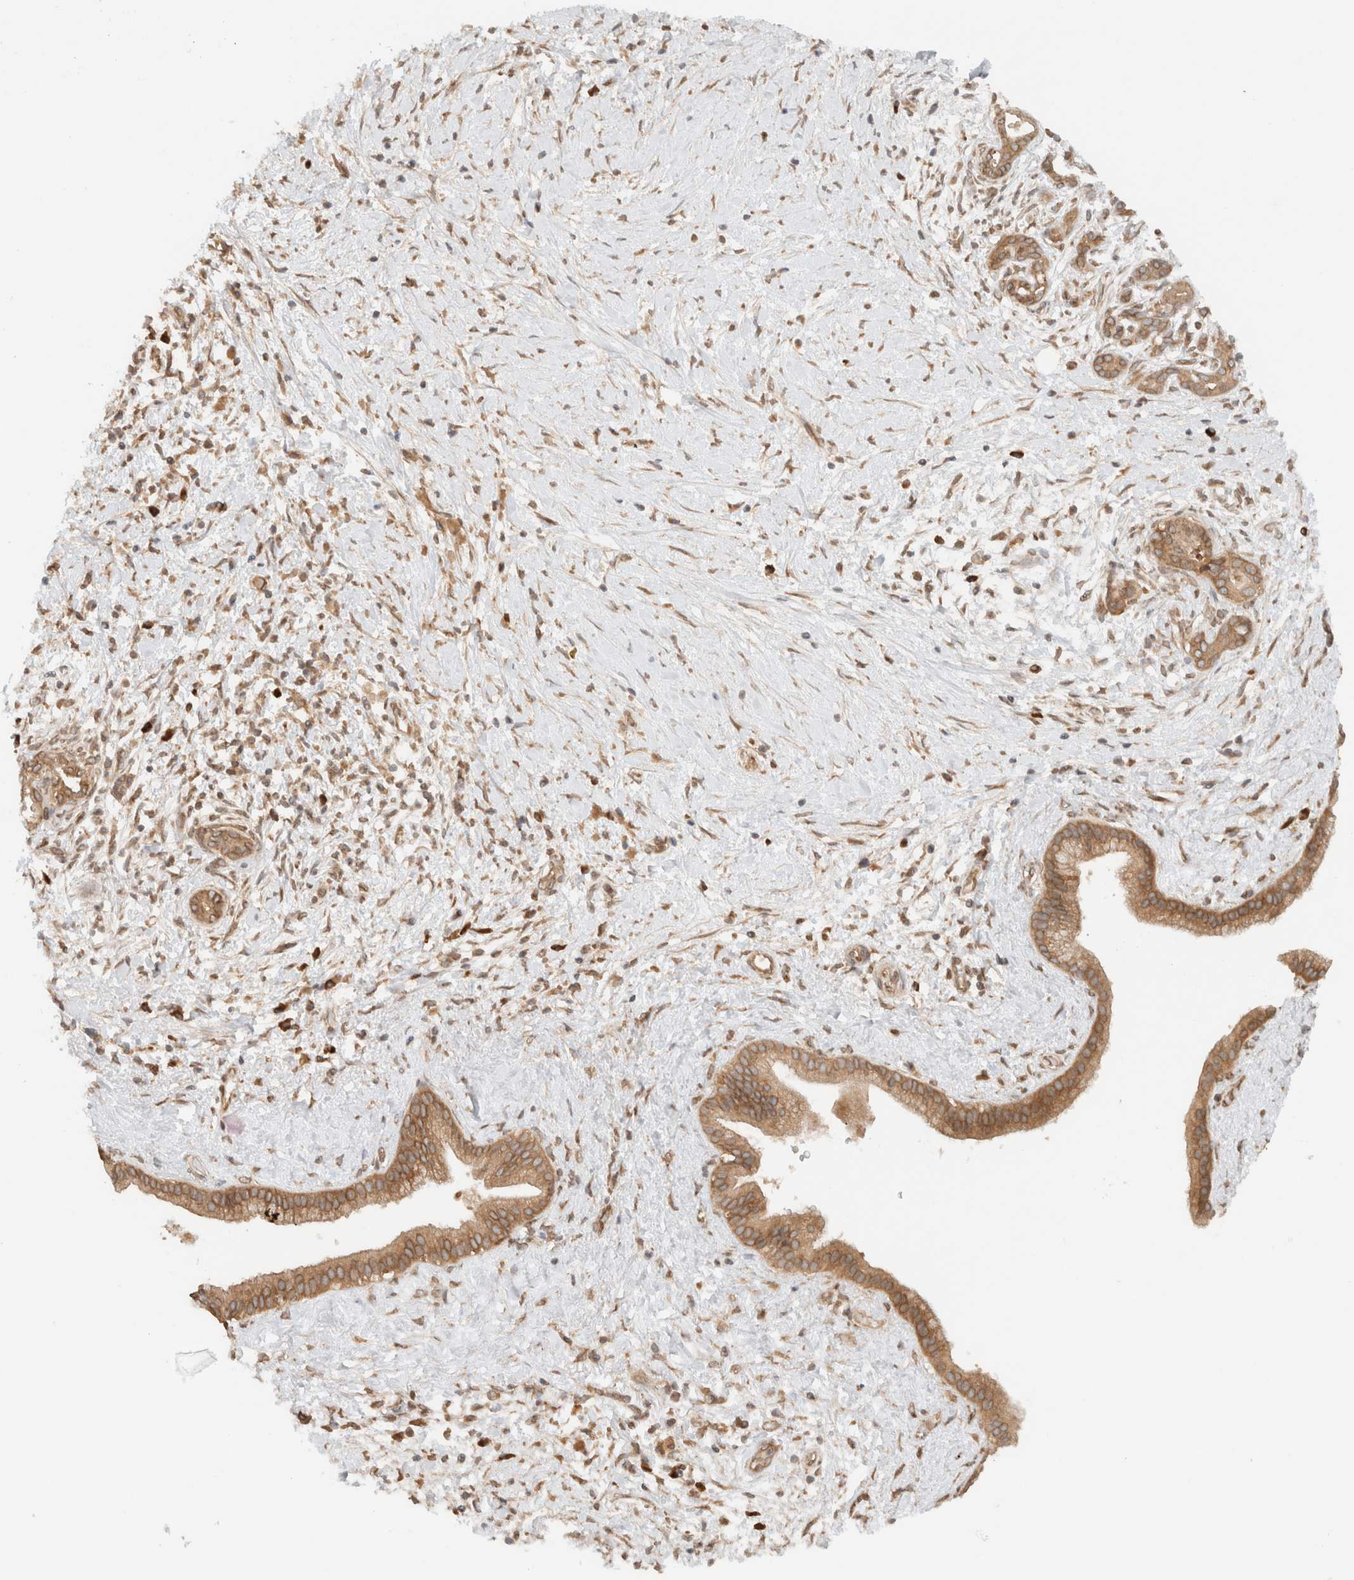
{"staining": {"intensity": "moderate", "quantity": ">75%", "location": "cytoplasmic/membranous"}, "tissue": "pancreatic cancer", "cell_type": "Tumor cells", "image_type": "cancer", "snomed": [{"axis": "morphology", "description": "Adenocarcinoma, NOS"}, {"axis": "topography", "description": "Pancreas"}], "caption": "Pancreatic adenocarcinoma stained for a protein (brown) displays moderate cytoplasmic/membranous positive staining in approximately >75% of tumor cells.", "gene": "ARFGEF2", "patient": {"sex": "male", "age": 58}}